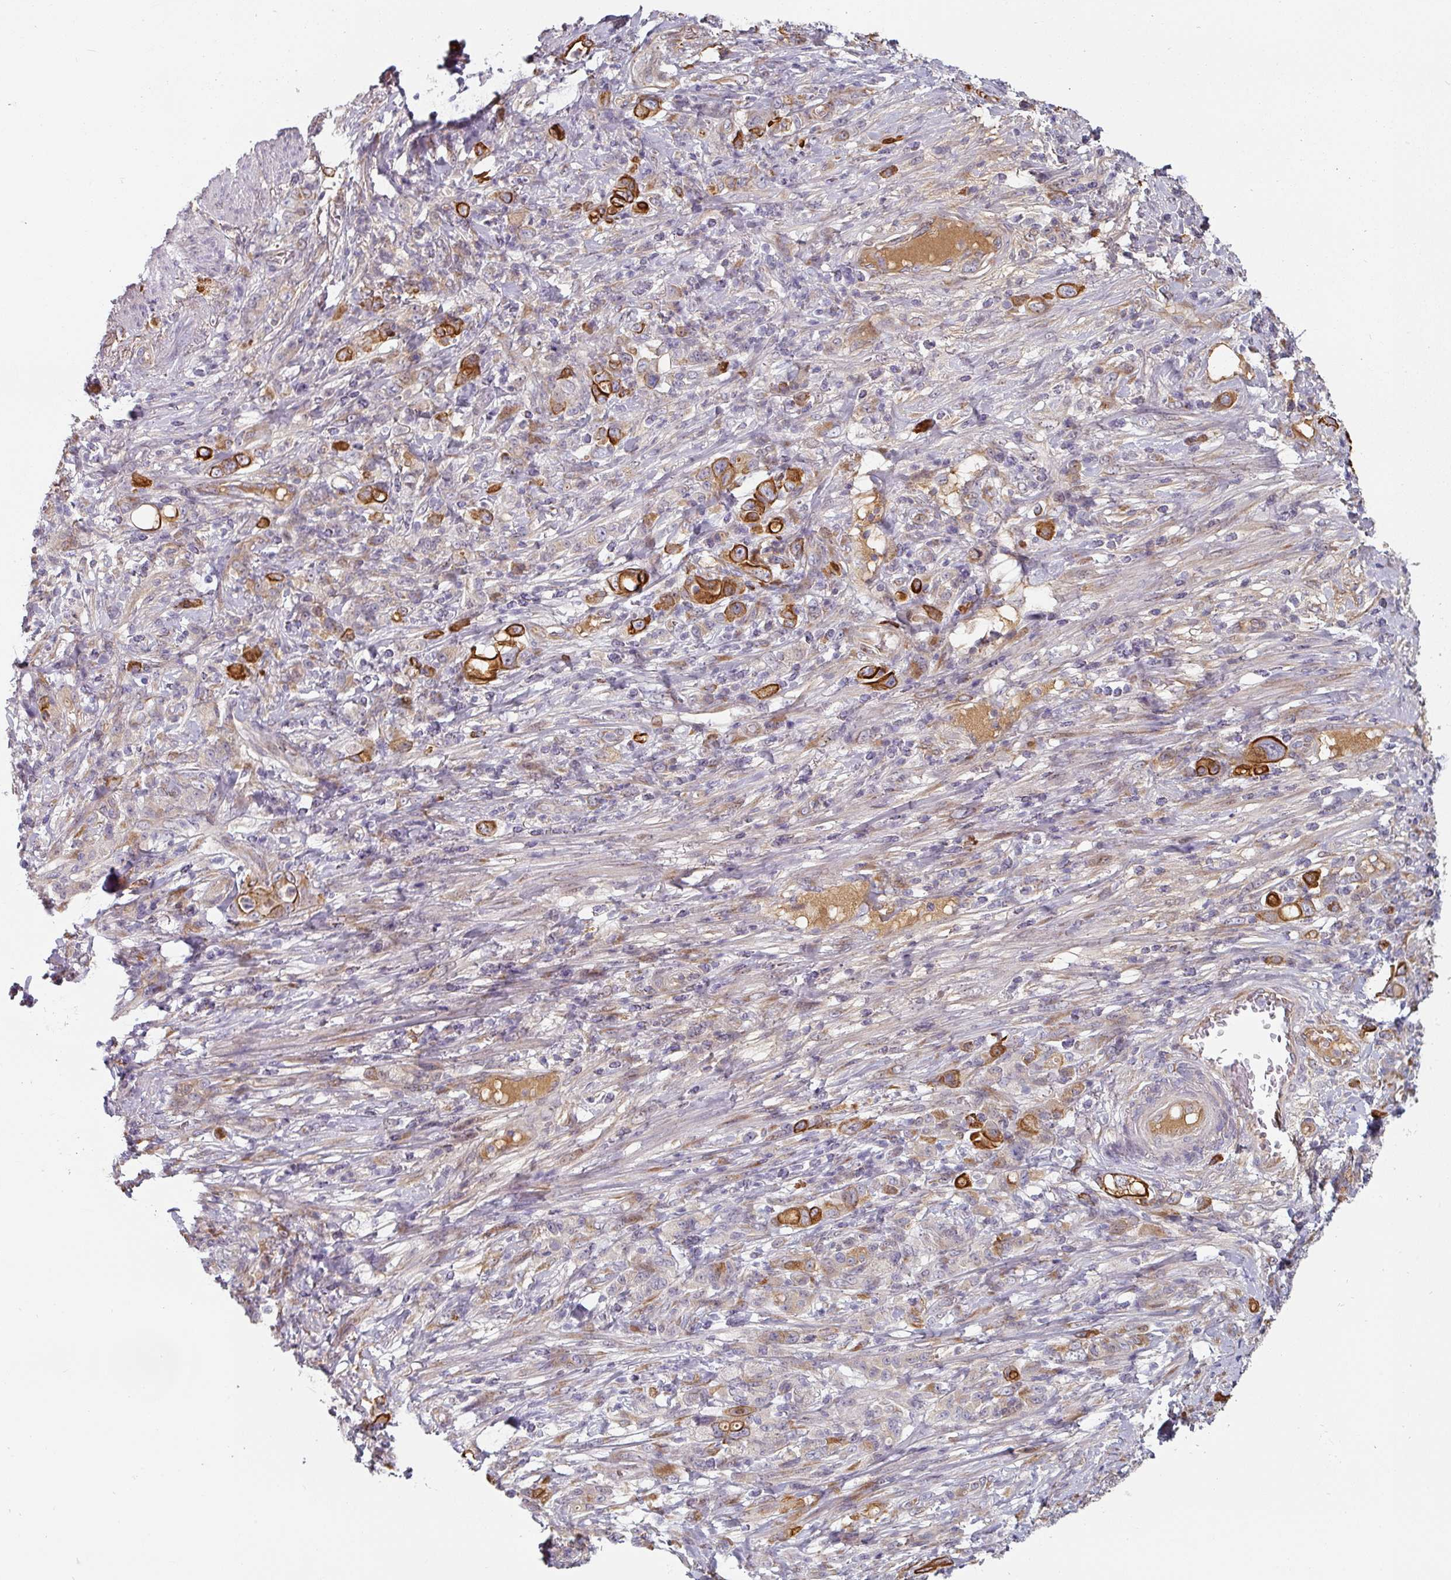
{"staining": {"intensity": "strong", "quantity": "25%-75%", "location": "cytoplasmic/membranous"}, "tissue": "stomach cancer", "cell_type": "Tumor cells", "image_type": "cancer", "snomed": [{"axis": "morphology", "description": "Adenocarcinoma, NOS"}, {"axis": "topography", "description": "Stomach"}], "caption": "Human stomach cancer (adenocarcinoma) stained with a brown dye displays strong cytoplasmic/membranous positive positivity in about 25%-75% of tumor cells.", "gene": "CEP78", "patient": {"sex": "female", "age": 79}}